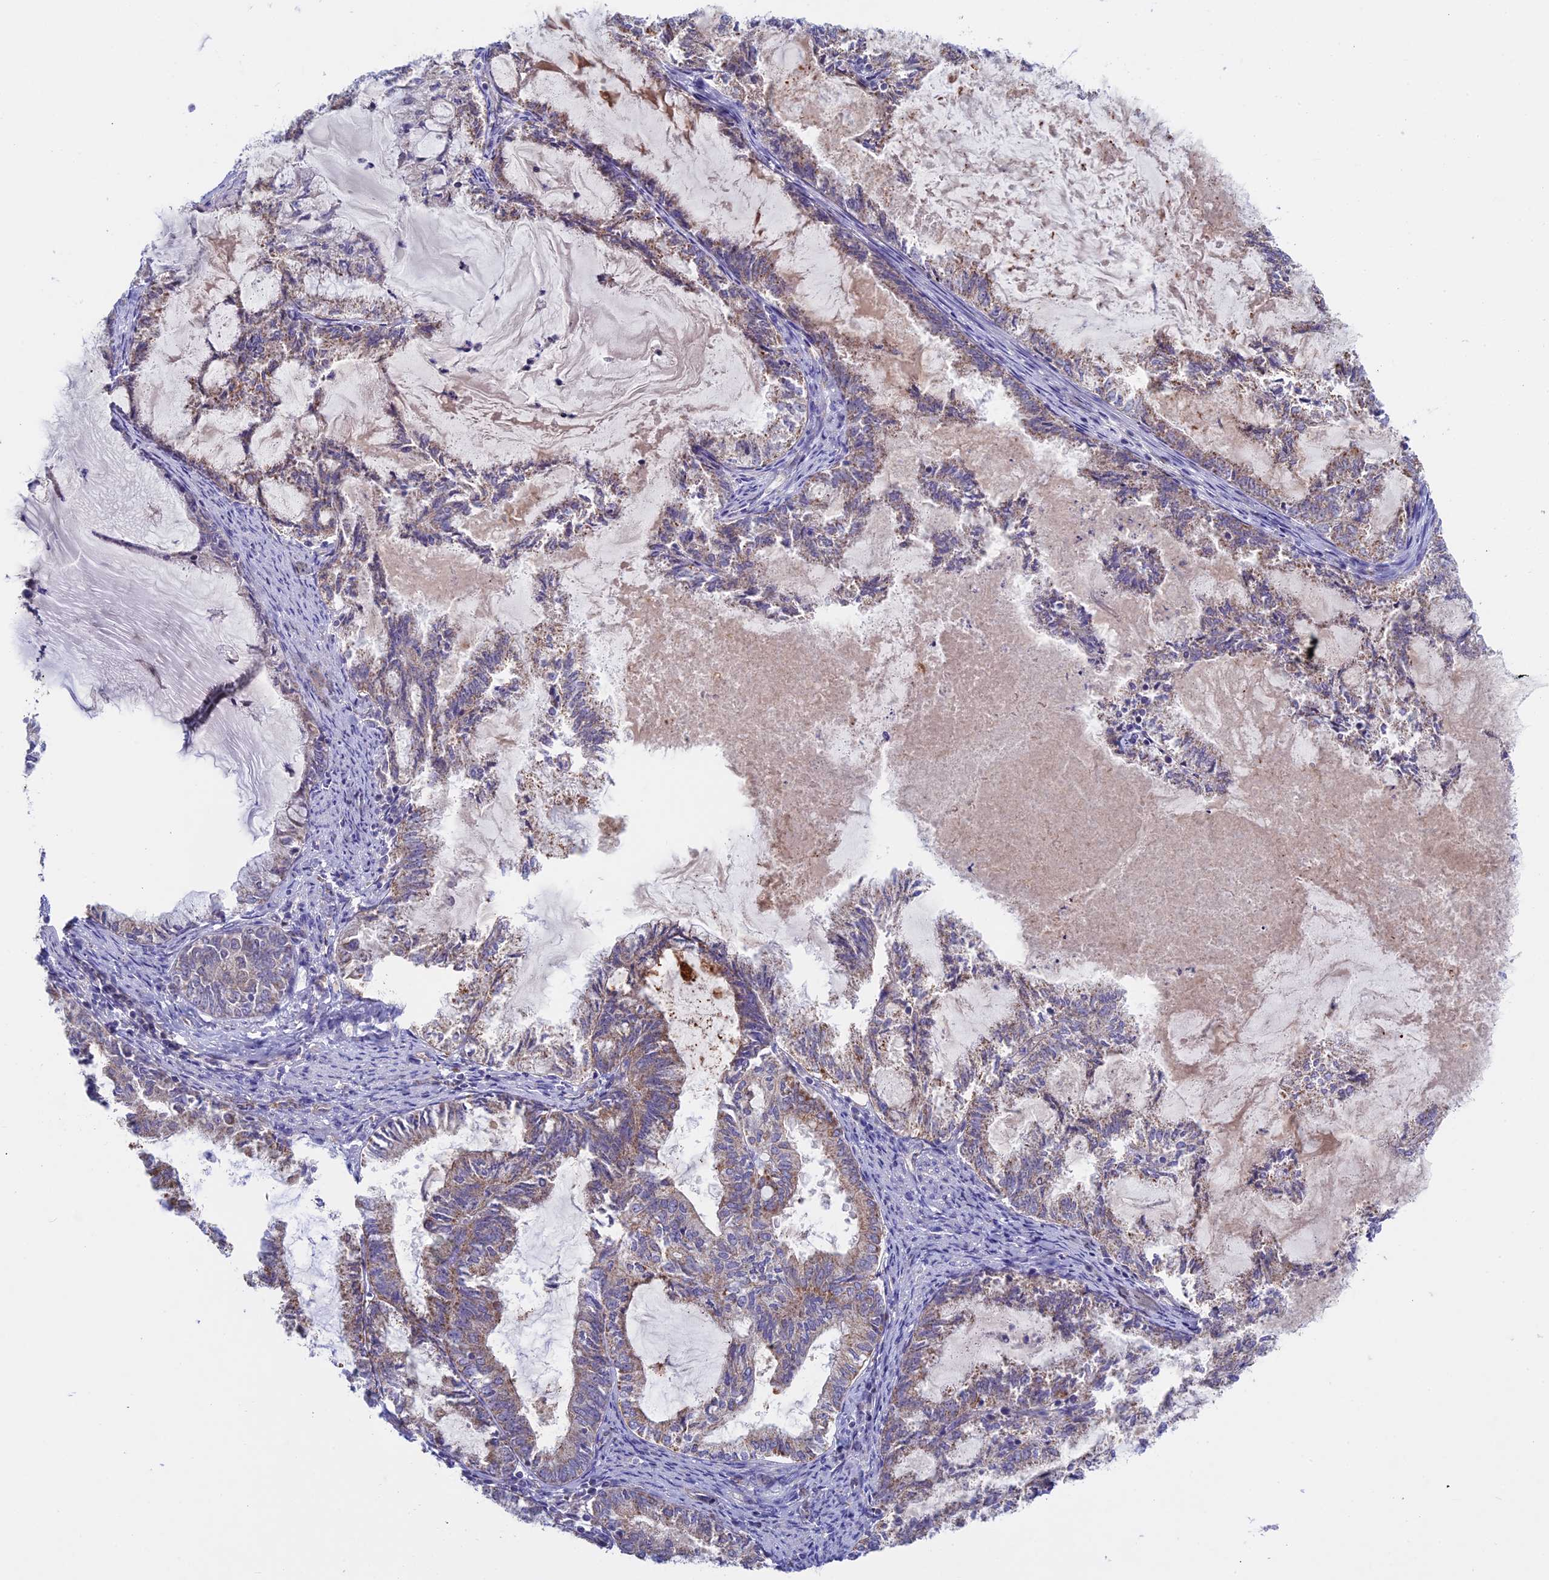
{"staining": {"intensity": "weak", "quantity": "25%-75%", "location": "cytoplasmic/membranous"}, "tissue": "endometrial cancer", "cell_type": "Tumor cells", "image_type": "cancer", "snomed": [{"axis": "morphology", "description": "Adenocarcinoma, NOS"}, {"axis": "topography", "description": "Endometrium"}], "caption": "The micrograph displays a brown stain indicating the presence of a protein in the cytoplasmic/membranous of tumor cells in endometrial cancer (adenocarcinoma). Immunohistochemistry (ihc) stains the protein in brown and the nuclei are stained blue.", "gene": "ETFDH", "patient": {"sex": "female", "age": 86}}